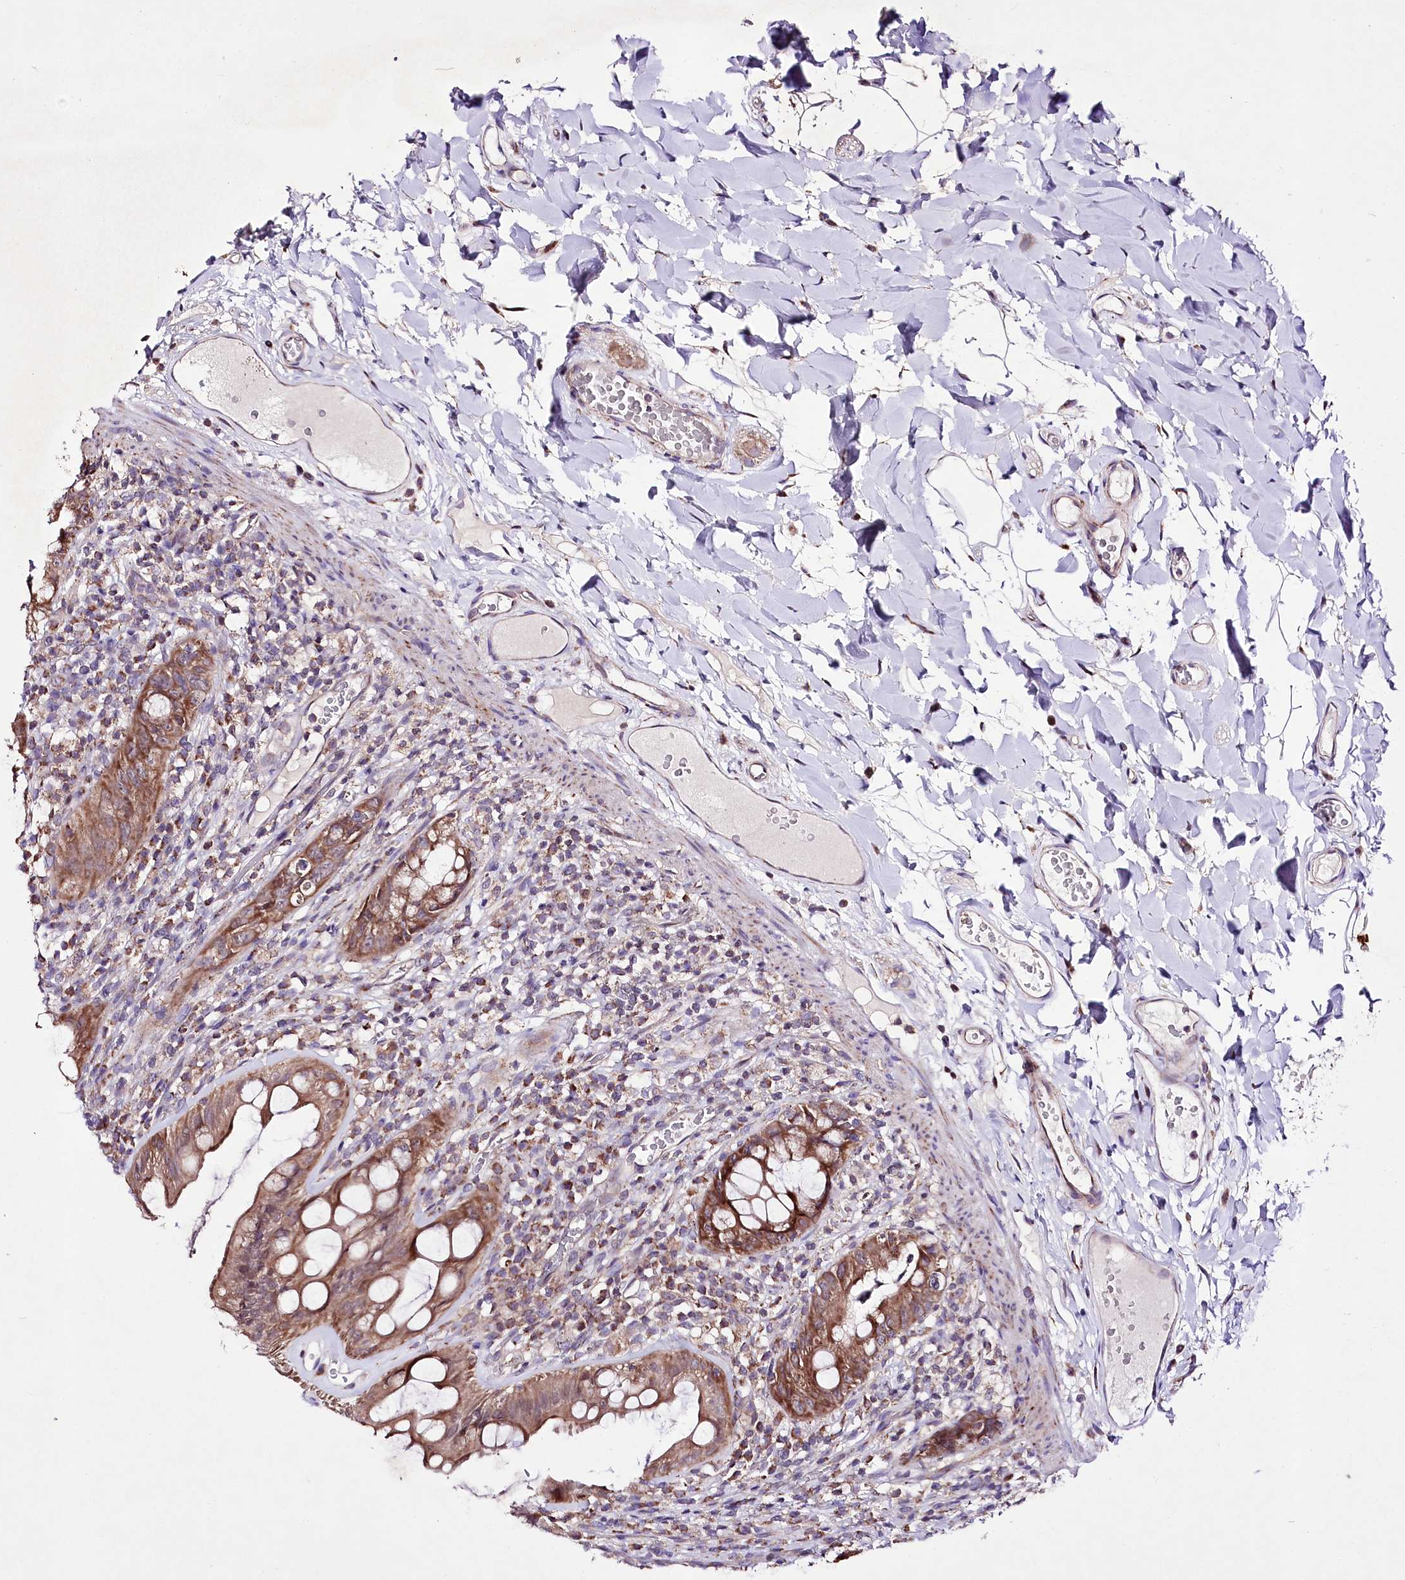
{"staining": {"intensity": "moderate", "quantity": ">75%", "location": "cytoplasmic/membranous"}, "tissue": "rectum", "cell_type": "Glandular cells", "image_type": "normal", "snomed": [{"axis": "morphology", "description": "Normal tissue, NOS"}, {"axis": "topography", "description": "Rectum"}], "caption": "Approximately >75% of glandular cells in benign rectum reveal moderate cytoplasmic/membranous protein staining as visualized by brown immunohistochemical staining.", "gene": "ATE1", "patient": {"sex": "female", "age": 57}}